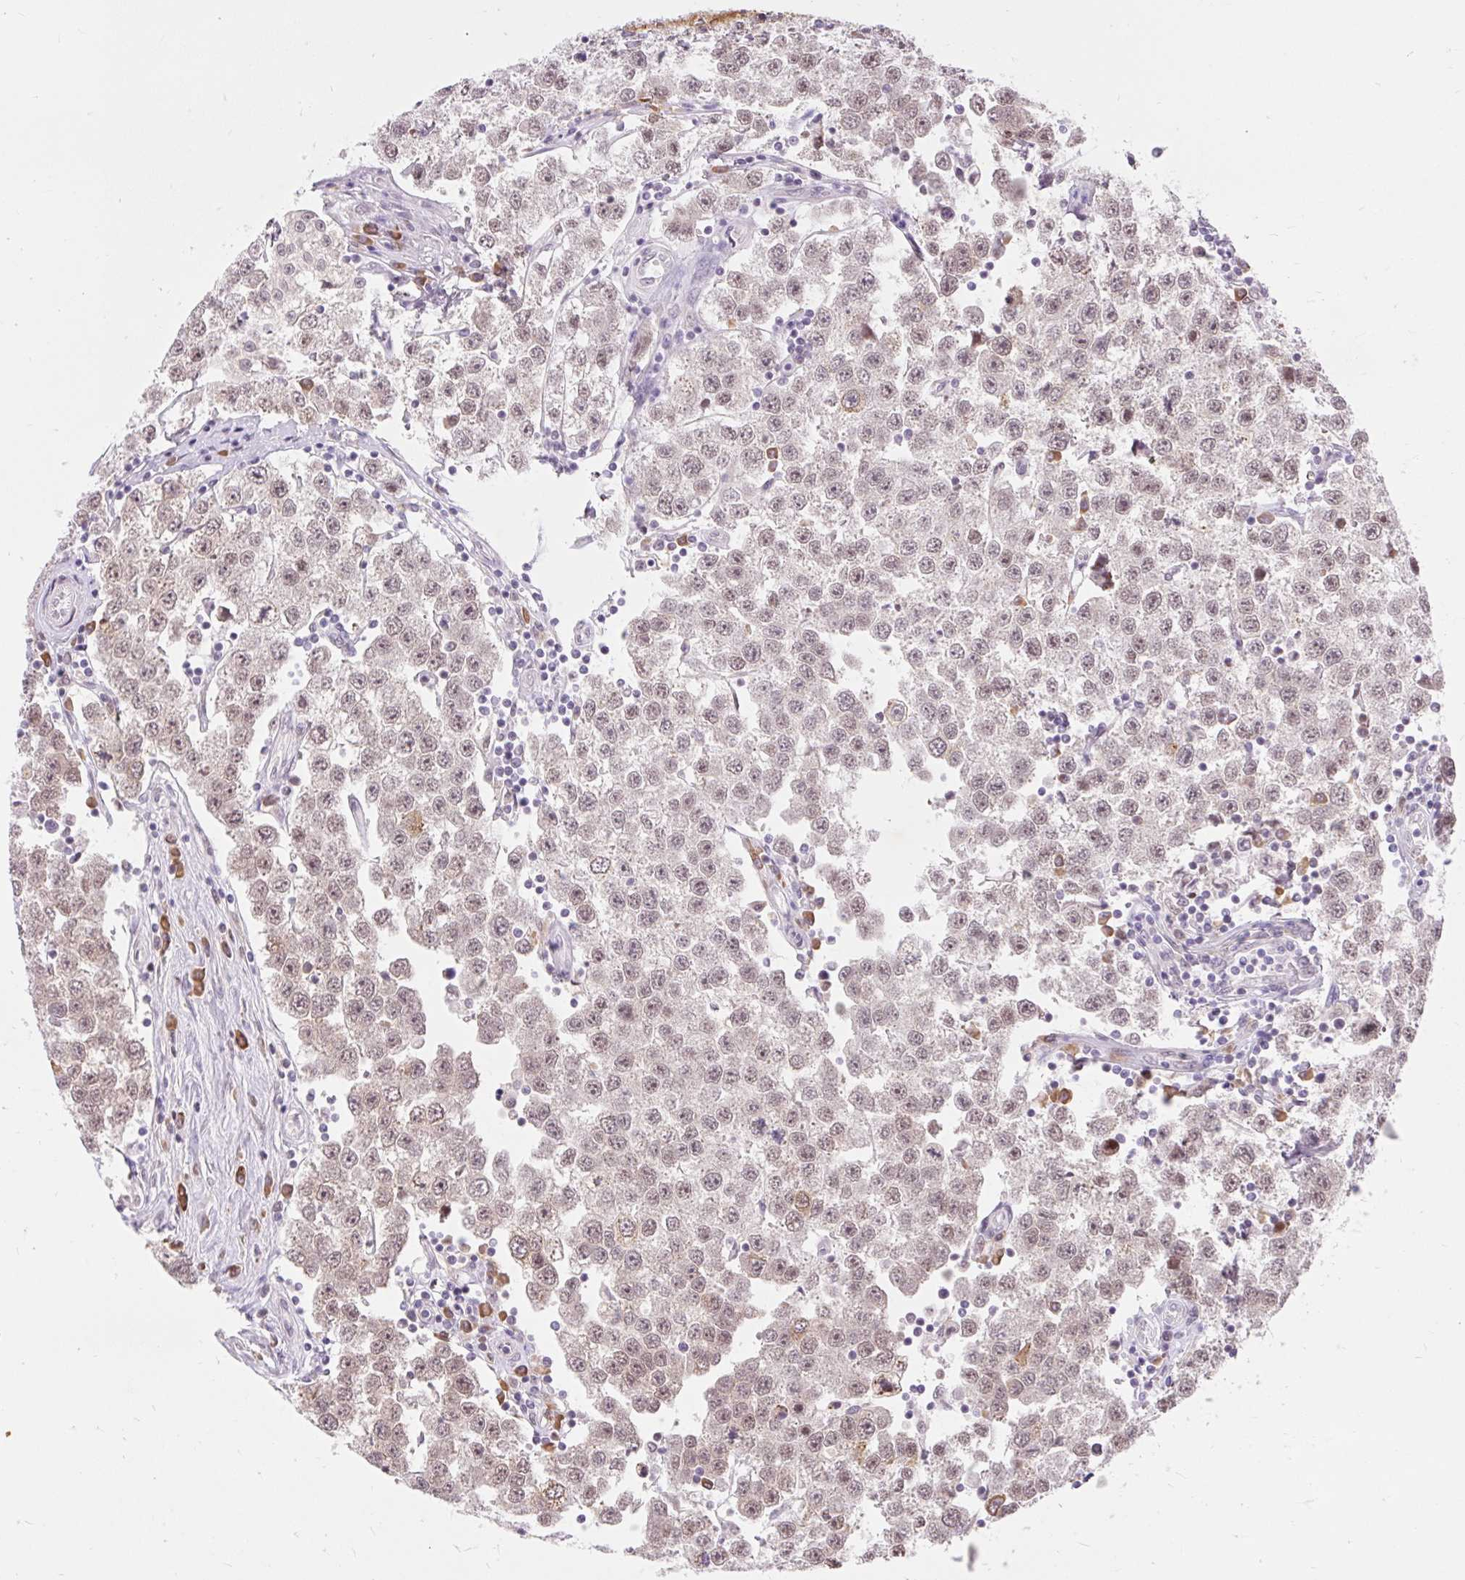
{"staining": {"intensity": "negative", "quantity": "none", "location": "none"}, "tissue": "testis cancer", "cell_type": "Tumor cells", "image_type": "cancer", "snomed": [{"axis": "morphology", "description": "Seminoma, NOS"}, {"axis": "topography", "description": "Testis"}], "caption": "Immunohistochemistry (IHC) of testis cancer displays no expression in tumor cells. (DAB (3,3'-diaminobenzidine) IHC, high magnification).", "gene": "SRSF10", "patient": {"sex": "male", "age": 34}}